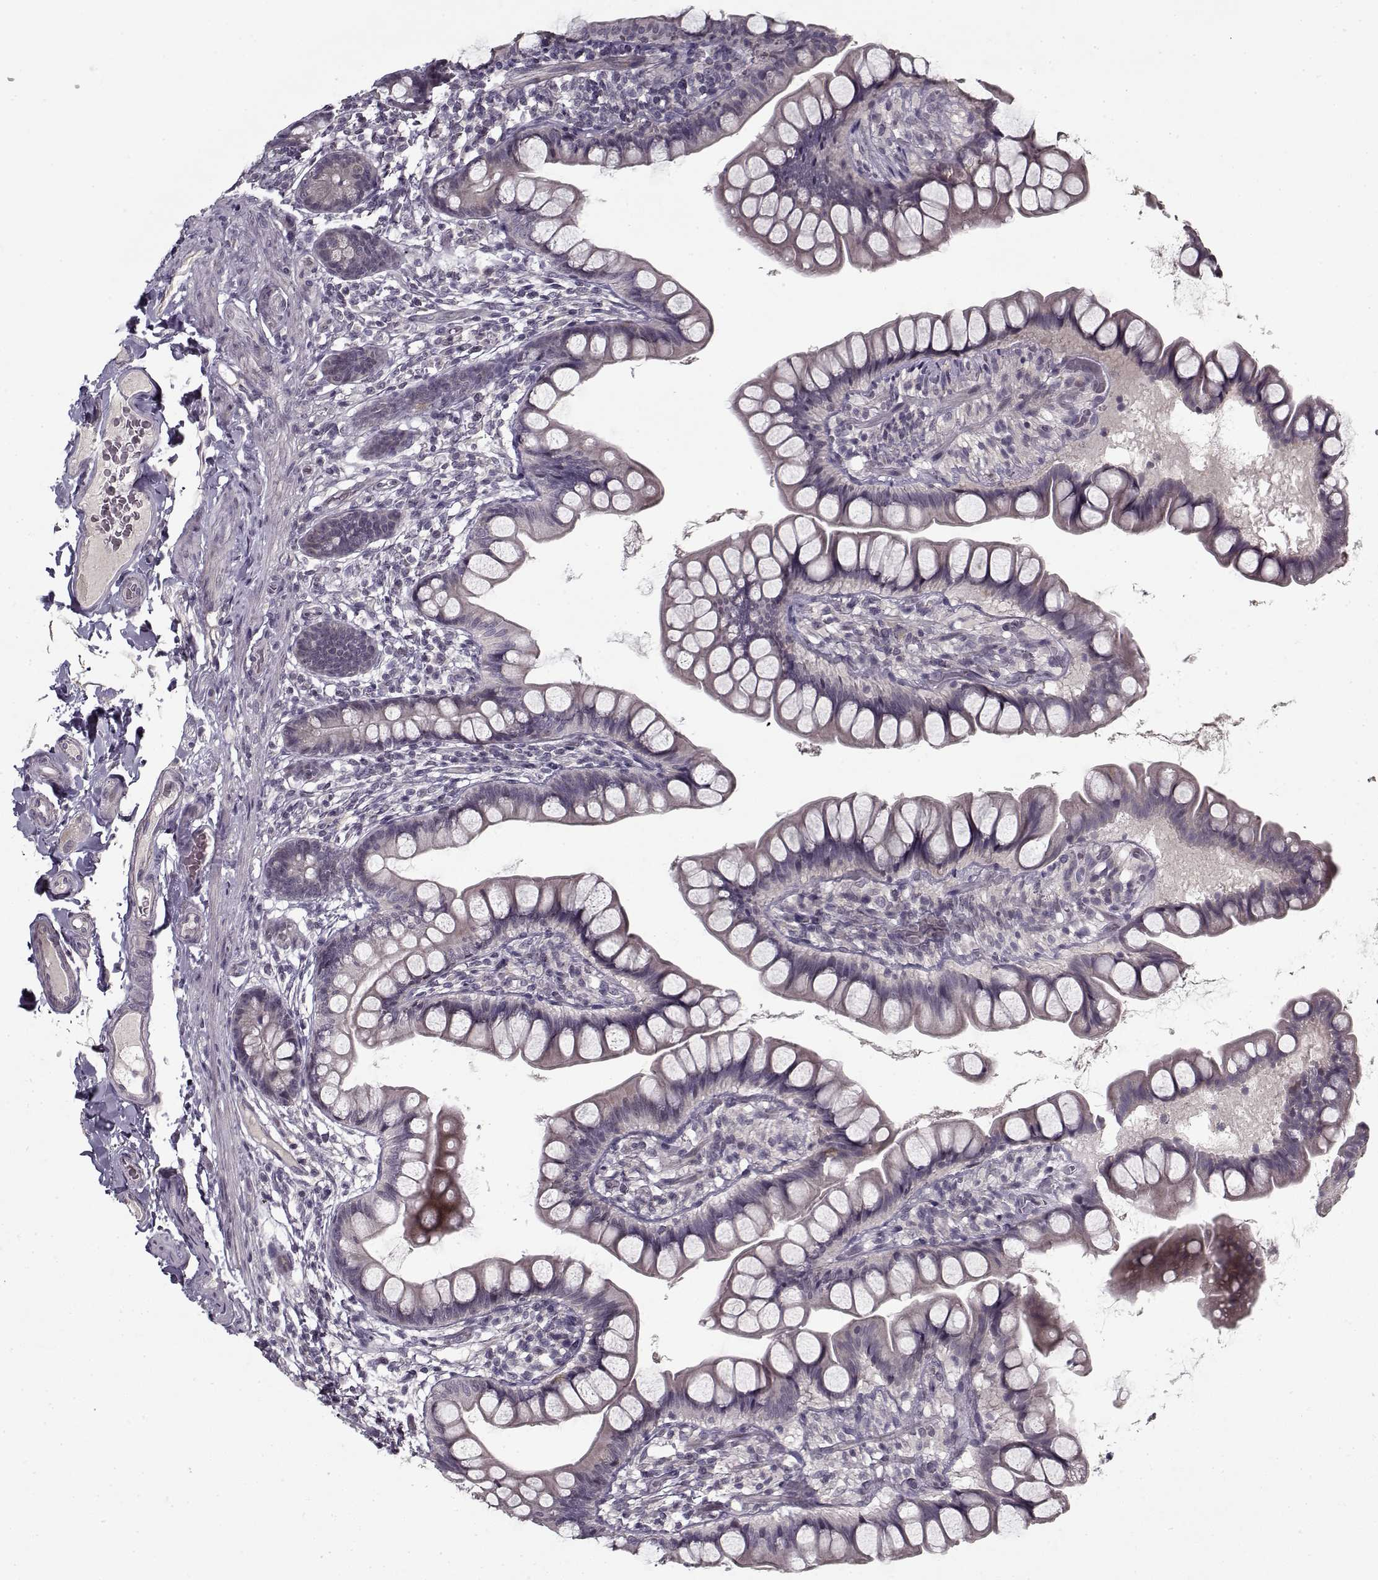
{"staining": {"intensity": "negative", "quantity": "none", "location": "none"}, "tissue": "small intestine", "cell_type": "Glandular cells", "image_type": "normal", "snomed": [{"axis": "morphology", "description": "Normal tissue, NOS"}, {"axis": "topography", "description": "Small intestine"}], "caption": "This photomicrograph is of benign small intestine stained with immunohistochemistry (IHC) to label a protein in brown with the nuclei are counter-stained blue. There is no positivity in glandular cells.", "gene": "LAMA2", "patient": {"sex": "male", "age": 70}}